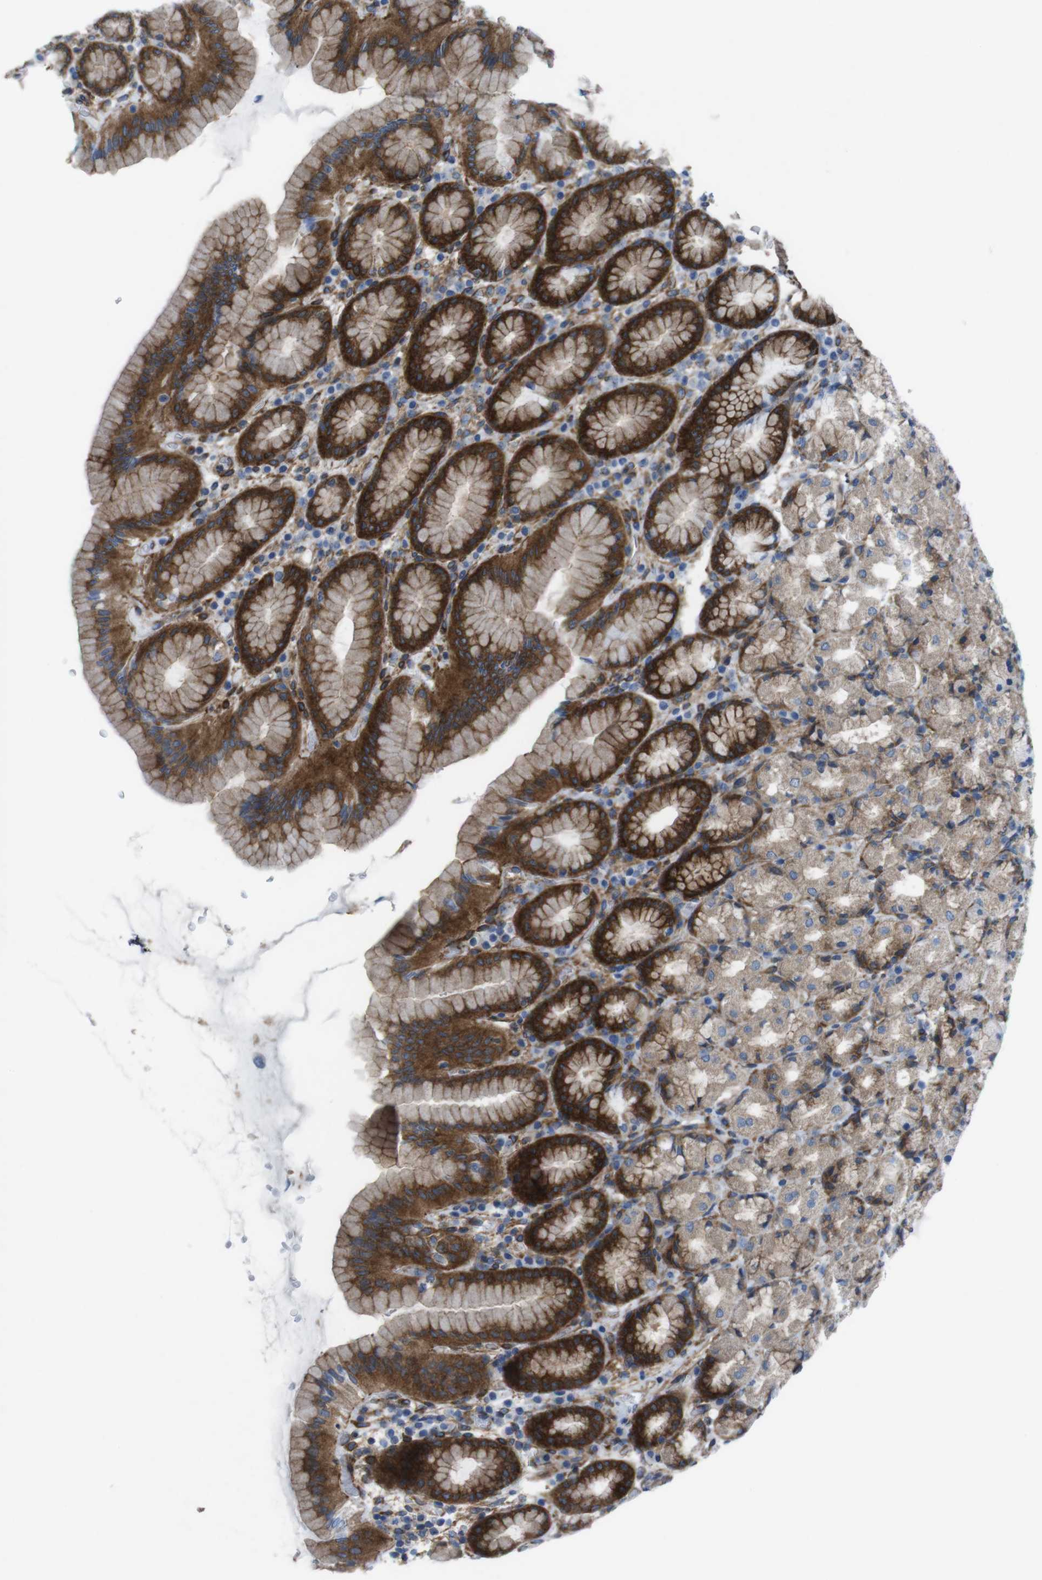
{"staining": {"intensity": "strong", "quantity": "25%-75%", "location": "cytoplasmic/membranous"}, "tissue": "stomach", "cell_type": "Glandular cells", "image_type": "normal", "snomed": [{"axis": "morphology", "description": "Normal tissue, NOS"}, {"axis": "topography", "description": "Stomach, upper"}], "caption": "Normal stomach reveals strong cytoplasmic/membranous staining in approximately 25%-75% of glandular cells, visualized by immunohistochemistry.", "gene": "DIAPH2", "patient": {"sex": "male", "age": 68}}